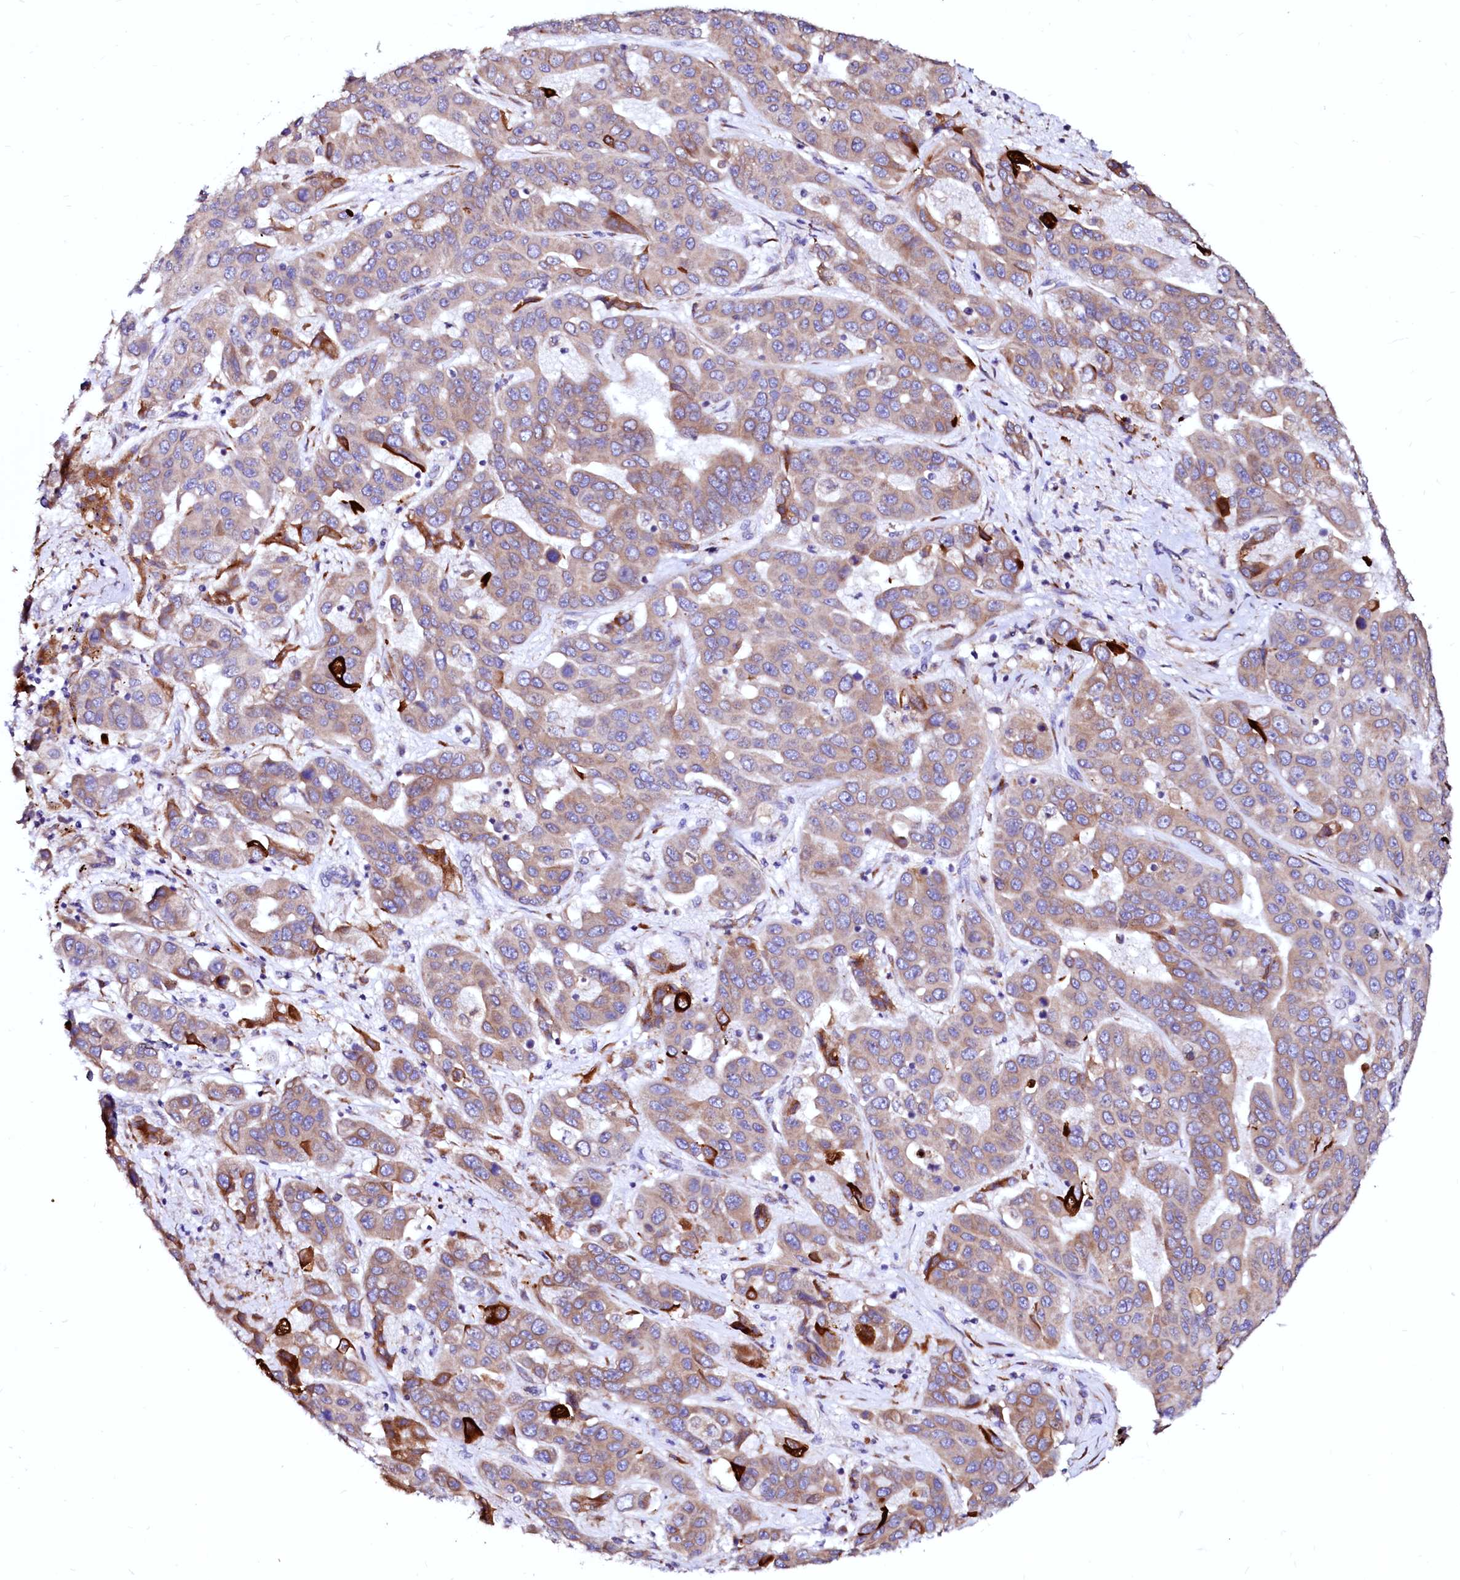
{"staining": {"intensity": "strong", "quantity": "<25%", "location": "cytoplasmic/membranous"}, "tissue": "liver cancer", "cell_type": "Tumor cells", "image_type": "cancer", "snomed": [{"axis": "morphology", "description": "Cholangiocarcinoma"}, {"axis": "topography", "description": "Liver"}], "caption": "The image demonstrates staining of cholangiocarcinoma (liver), revealing strong cytoplasmic/membranous protein expression (brown color) within tumor cells.", "gene": "LMAN1", "patient": {"sex": "female", "age": 52}}